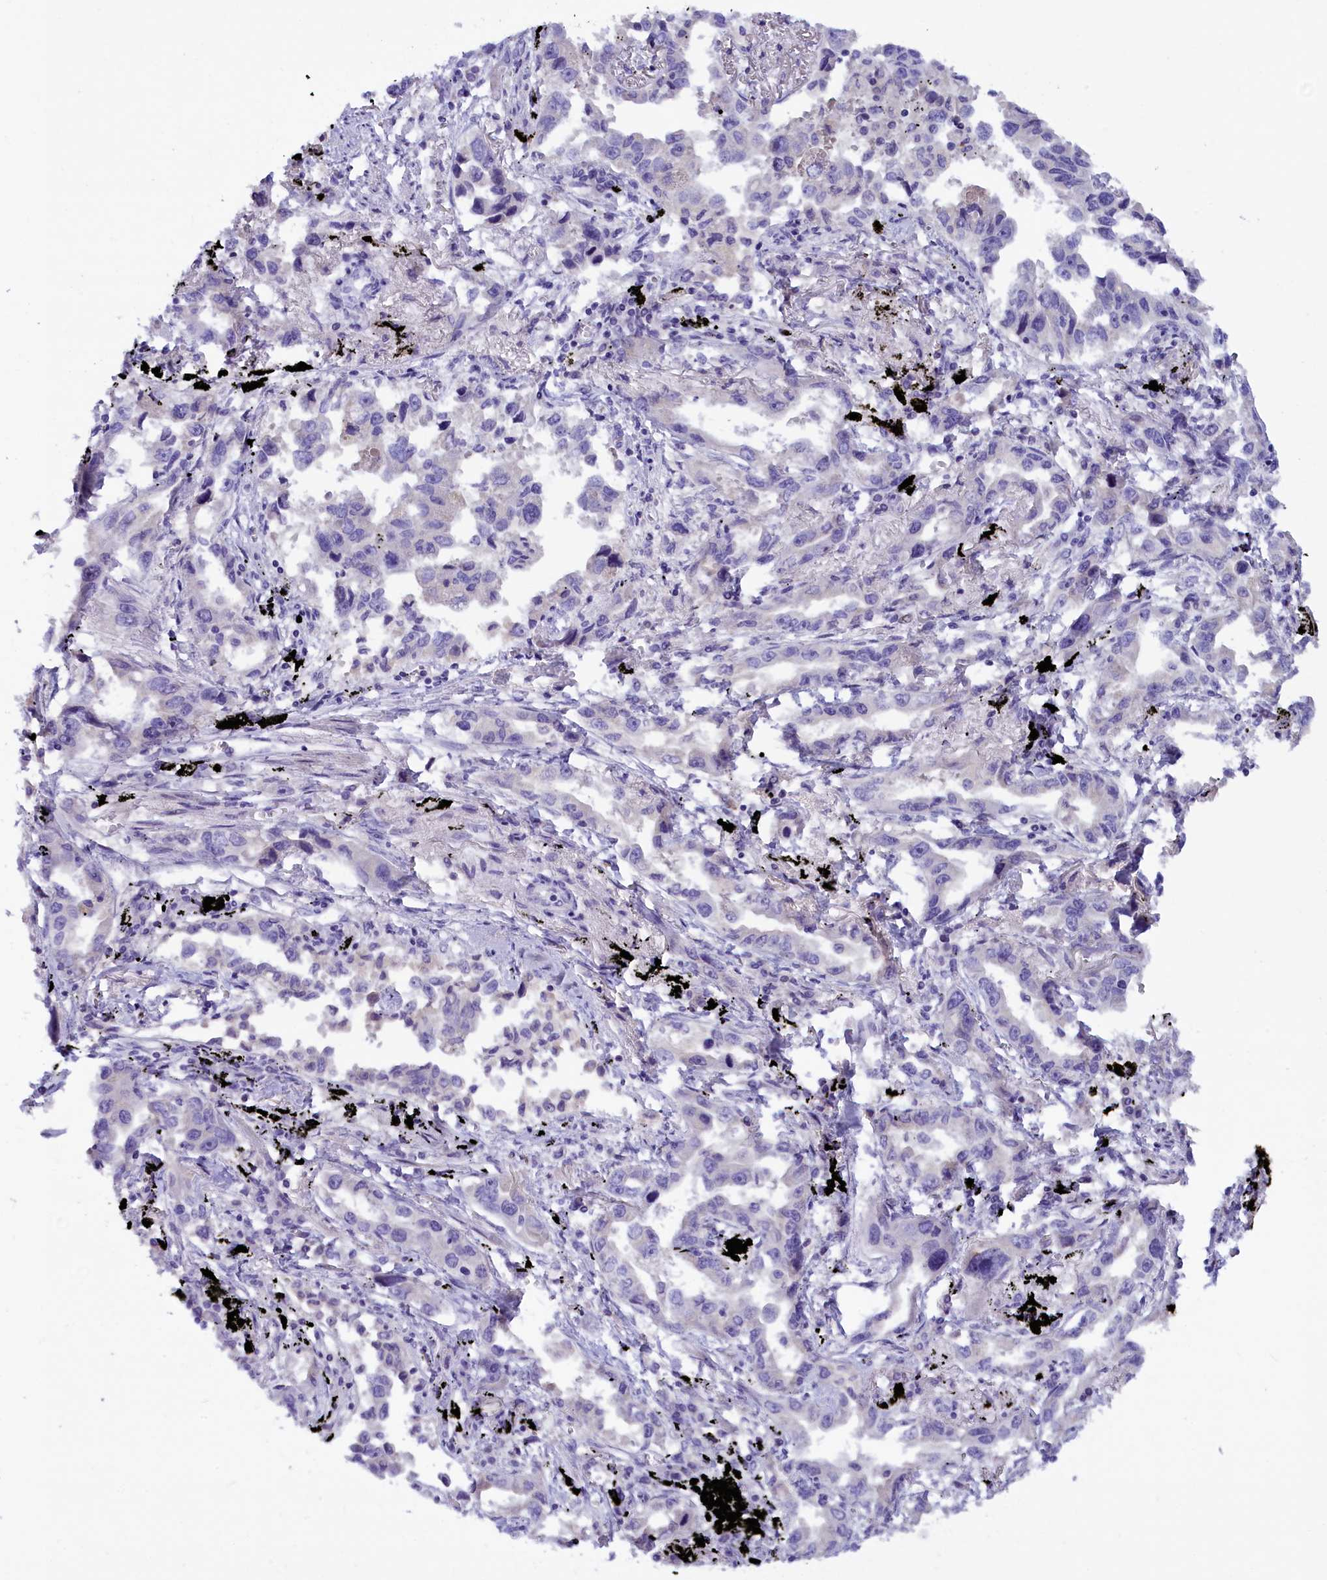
{"staining": {"intensity": "negative", "quantity": "none", "location": "none"}, "tissue": "lung cancer", "cell_type": "Tumor cells", "image_type": "cancer", "snomed": [{"axis": "morphology", "description": "Adenocarcinoma, NOS"}, {"axis": "topography", "description": "Lung"}], "caption": "This micrograph is of lung adenocarcinoma stained with immunohistochemistry (IHC) to label a protein in brown with the nuclei are counter-stained blue. There is no positivity in tumor cells.", "gene": "RTTN", "patient": {"sex": "male", "age": 67}}